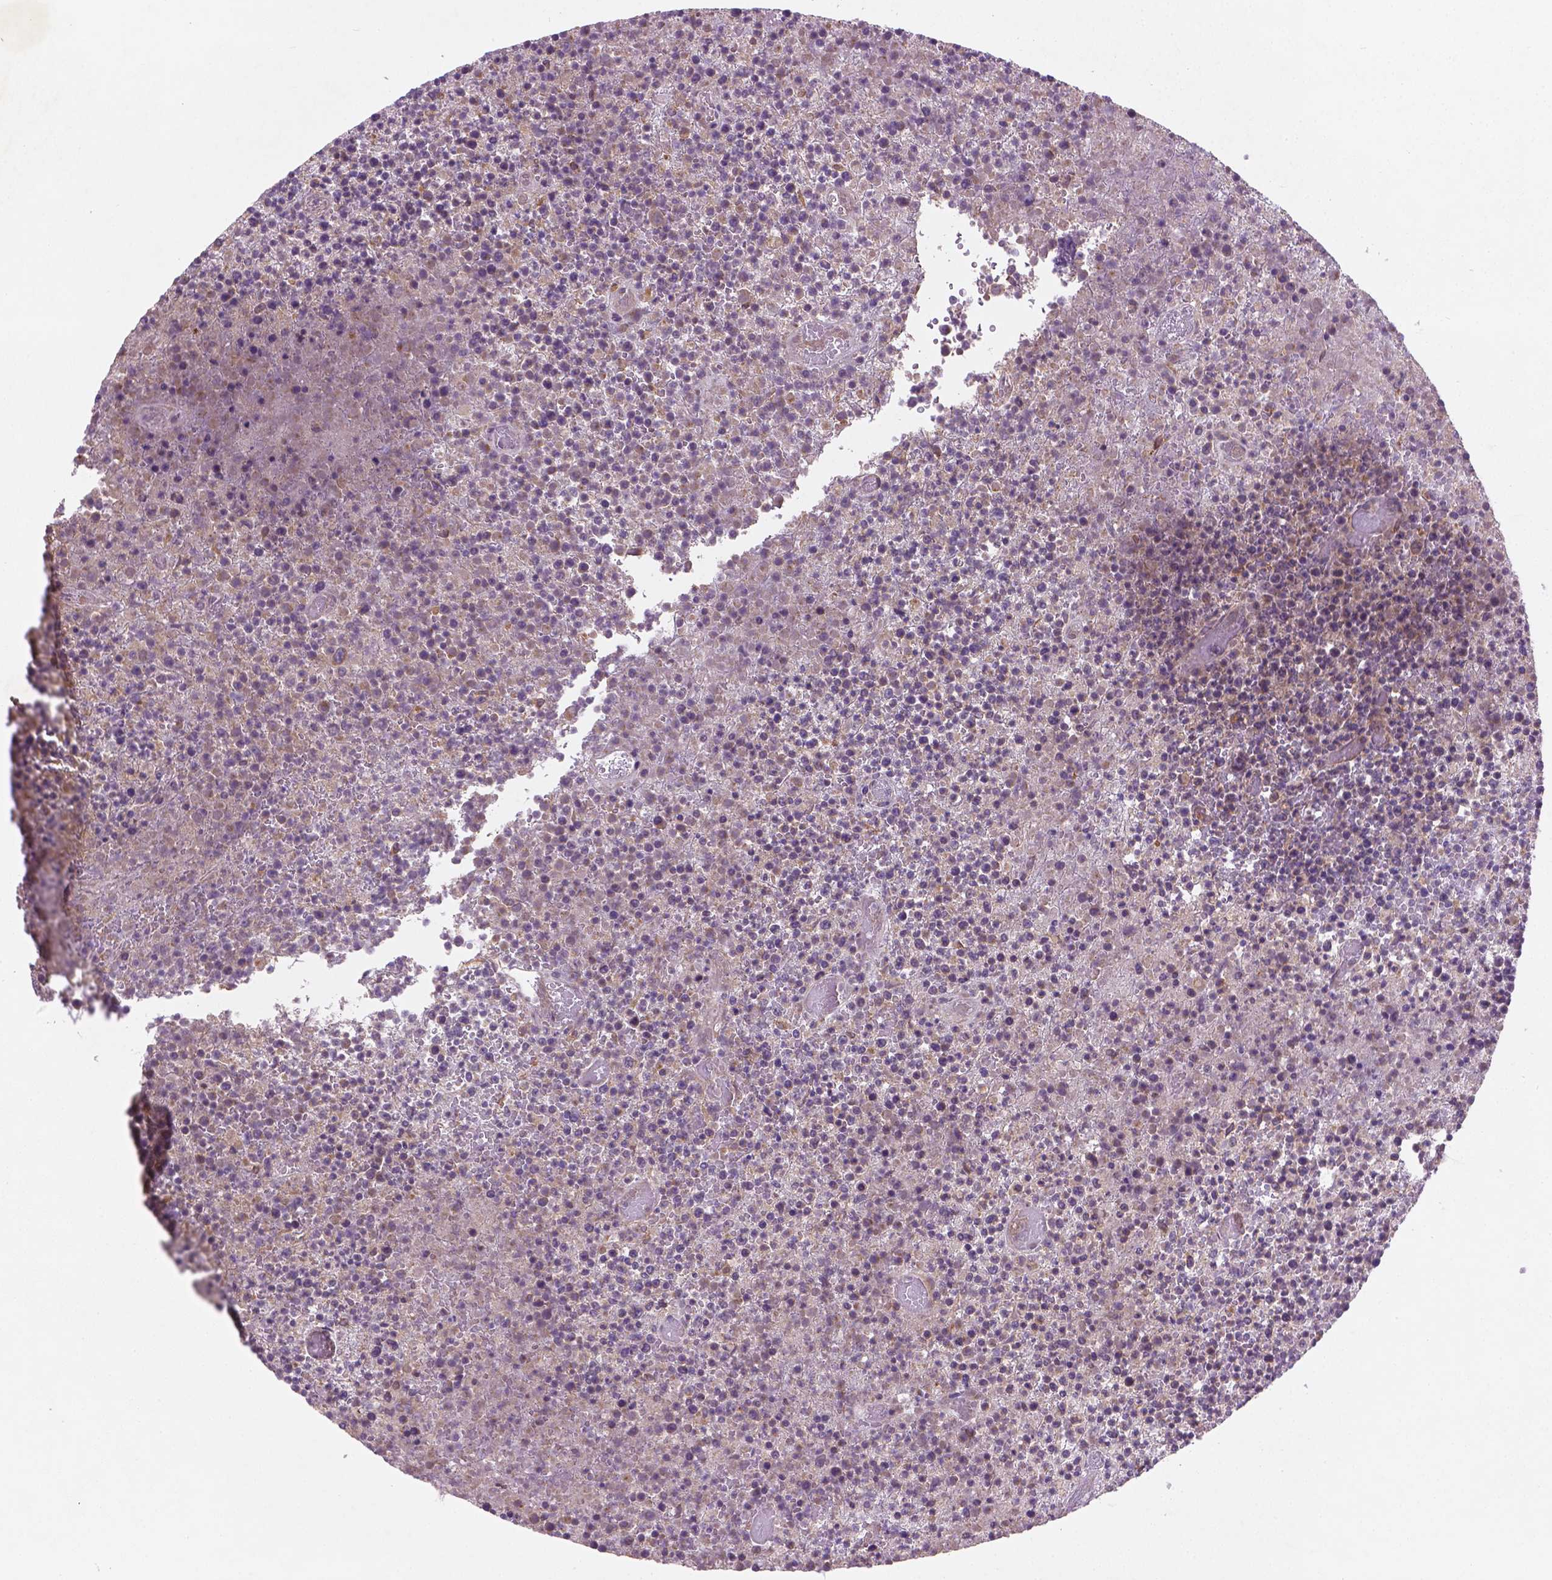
{"staining": {"intensity": "negative", "quantity": "none", "location": "none"}, "tissue": "lymphoma", "cell_type": "Tumor cells", "image_type": "cancer", "snomed": [{"axis": "morphology", "description": "Malignant lymphoma, non-Hodgkin's type, High grade"}, {"axis": "topography", "description": "Lymph node"}], "caption": "Immunohistochemistry of lymphoma reveals no positivity in tumor cells.", "gene": "TCHP", "patient": {"sex": "male", "age": 13}}